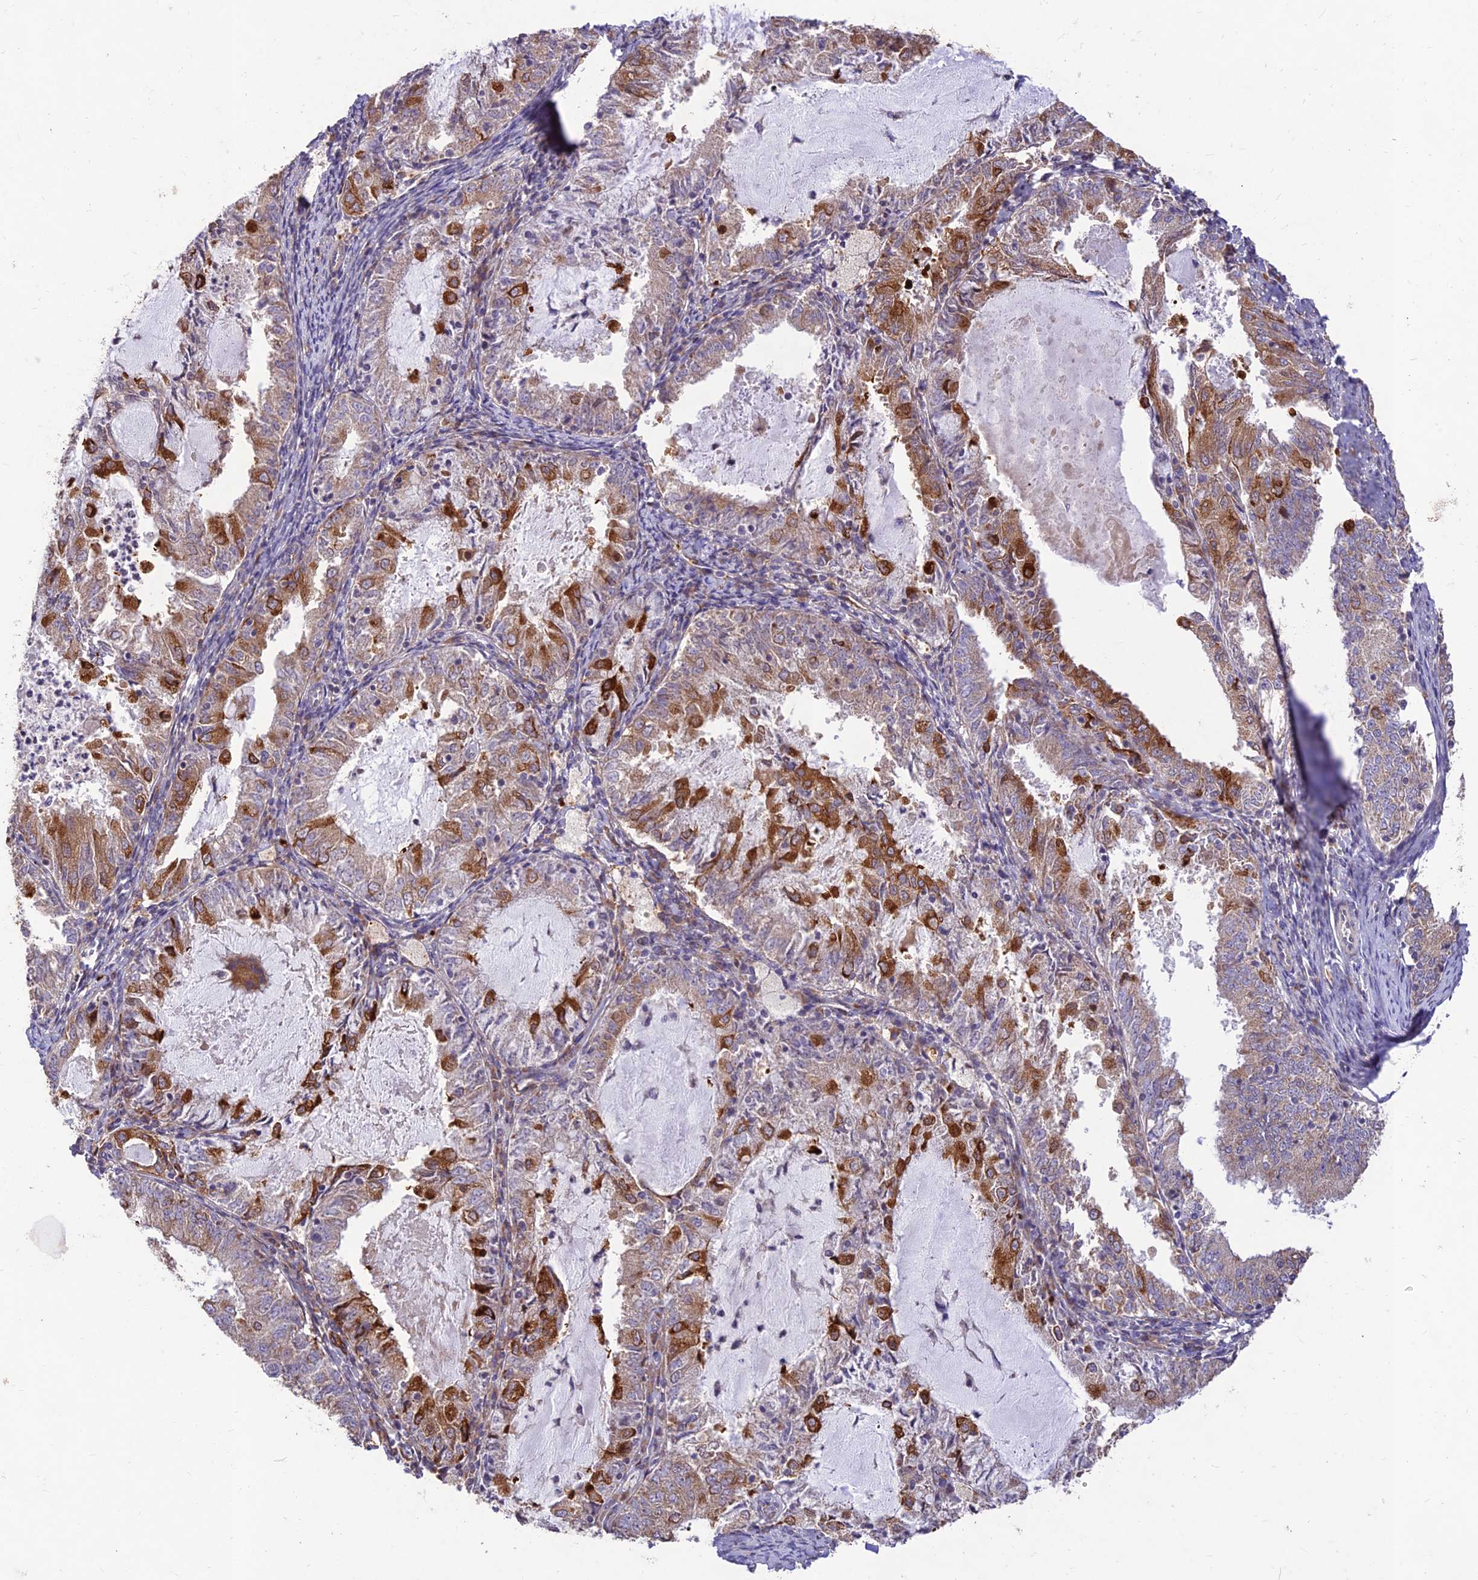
{"staining": {"intensity": "strong", "quantity": "25%-75%", "location": "cytoplasmic/membranous"}, "tissue": "endometrial cancer", "cell_type": "Tumor cells", "image_type": "cancer", "snomed": [{"axis": "morphology", "description": "Adenocarcinoma, NOS"}, {"axis": "topography", "description": "Endometrium"}], "caption": "Immunohistochemistry (IHC) of endometrial cancer (adenocarcinoma) reveals high levels of strong cytoplasmic/membranous positivity in about 25%-75% of tumor cells.", "gene": "PPP1R11", "patient": {"sex": "female", "age": 57}}